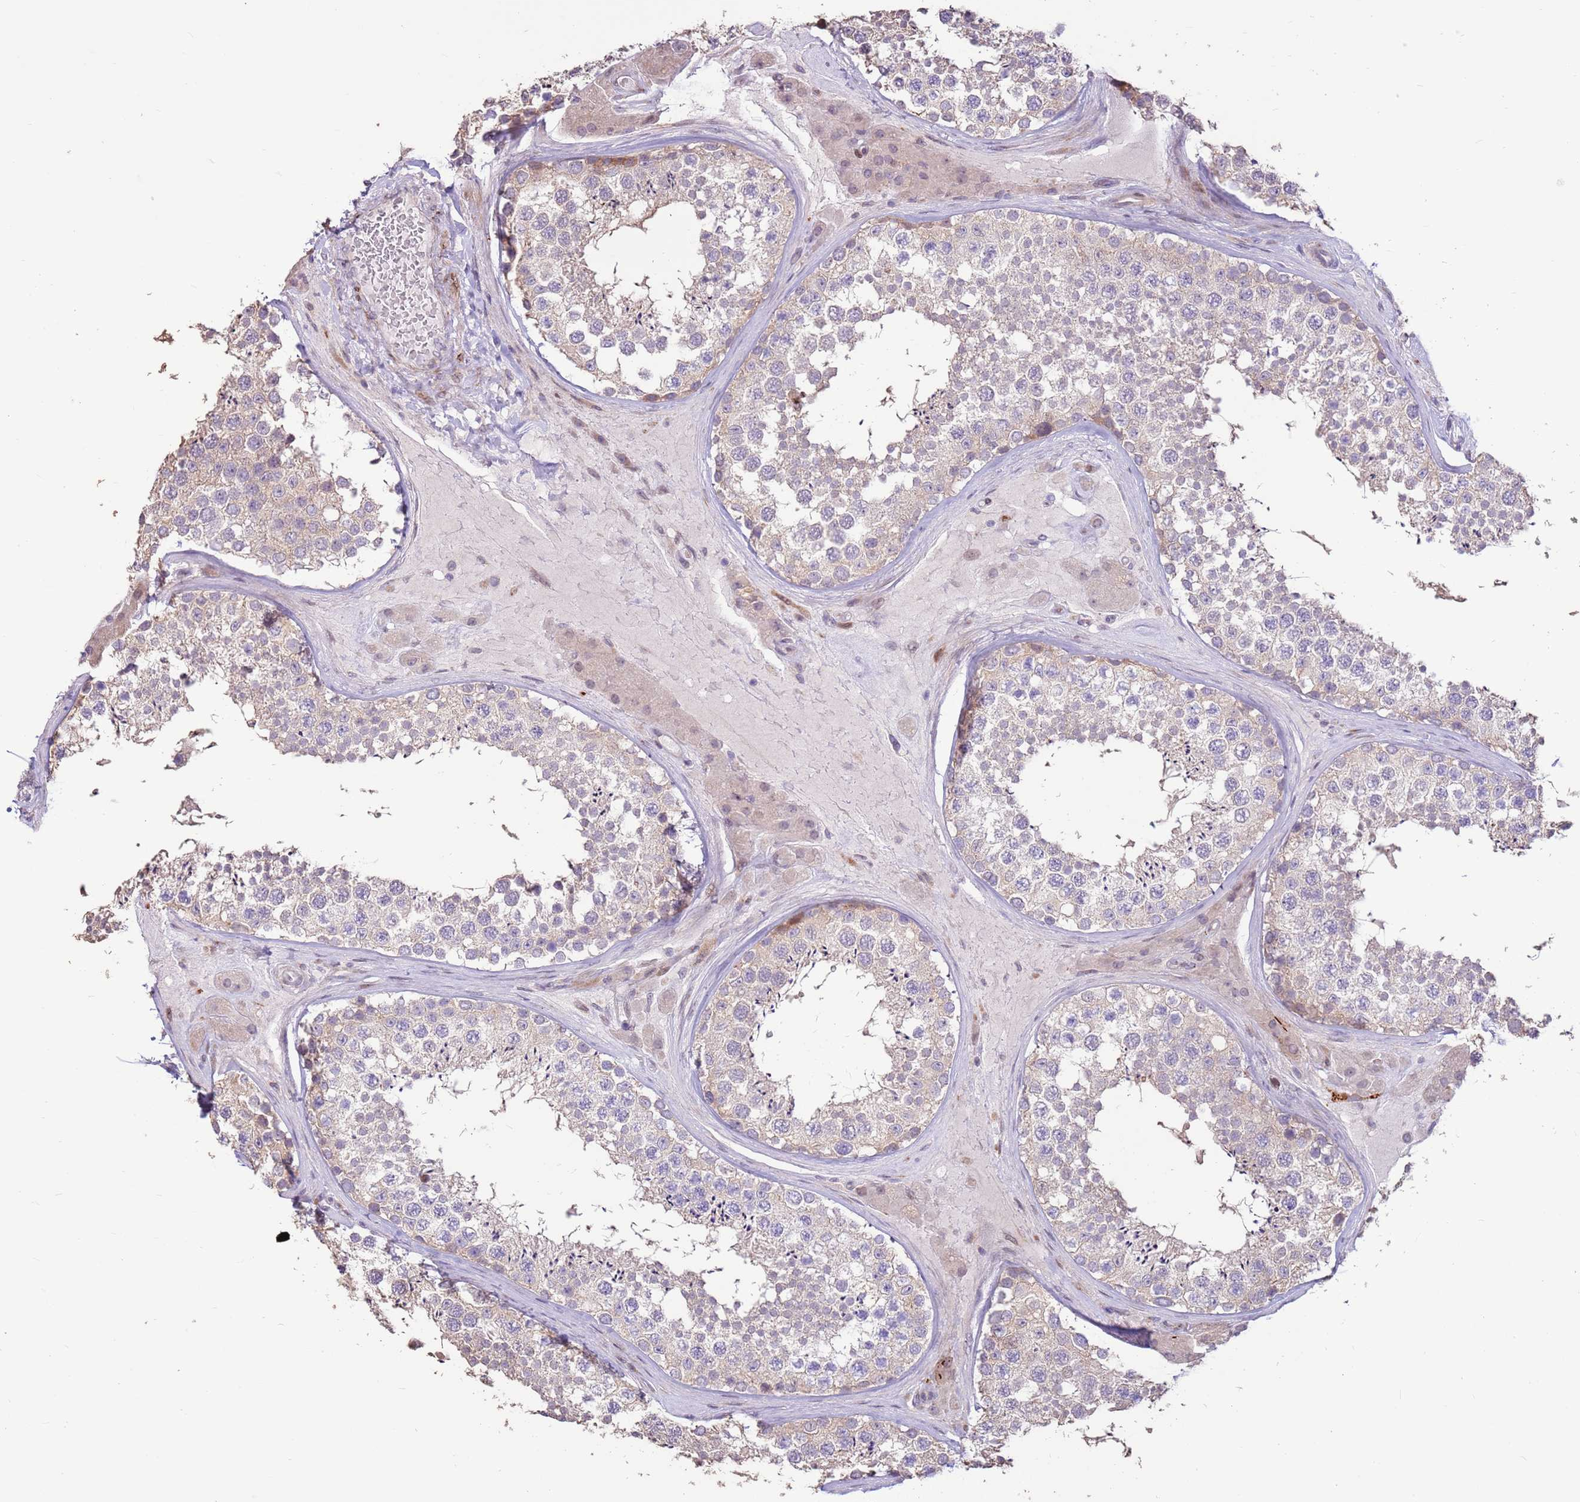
{"staining": {"intensity": "weak", "quantity": "25%-75%", "location": "cytoplasmic/membranous"}, "tissue": "testis", "cell_type": "Cells in seminiferous ducts", "image_type": "normal", "snomed": [{"axis": "morphology", "description": "Normal tissue, NOS"}, {"axis": "topography", "description": "Testis"}], "caption": "Immunohistochemistry micrograph of normal testis: testis stained using immunohistochemistry (IHC) displays low levels of weak protein expression localized specifically in the cytoplasmic/membranous of cells in seminiferous ducts, appearing as a cytoplasmic/membranous brown color.", "gene": "LGI4", "patient": {"sex": "male", "age": 46}}